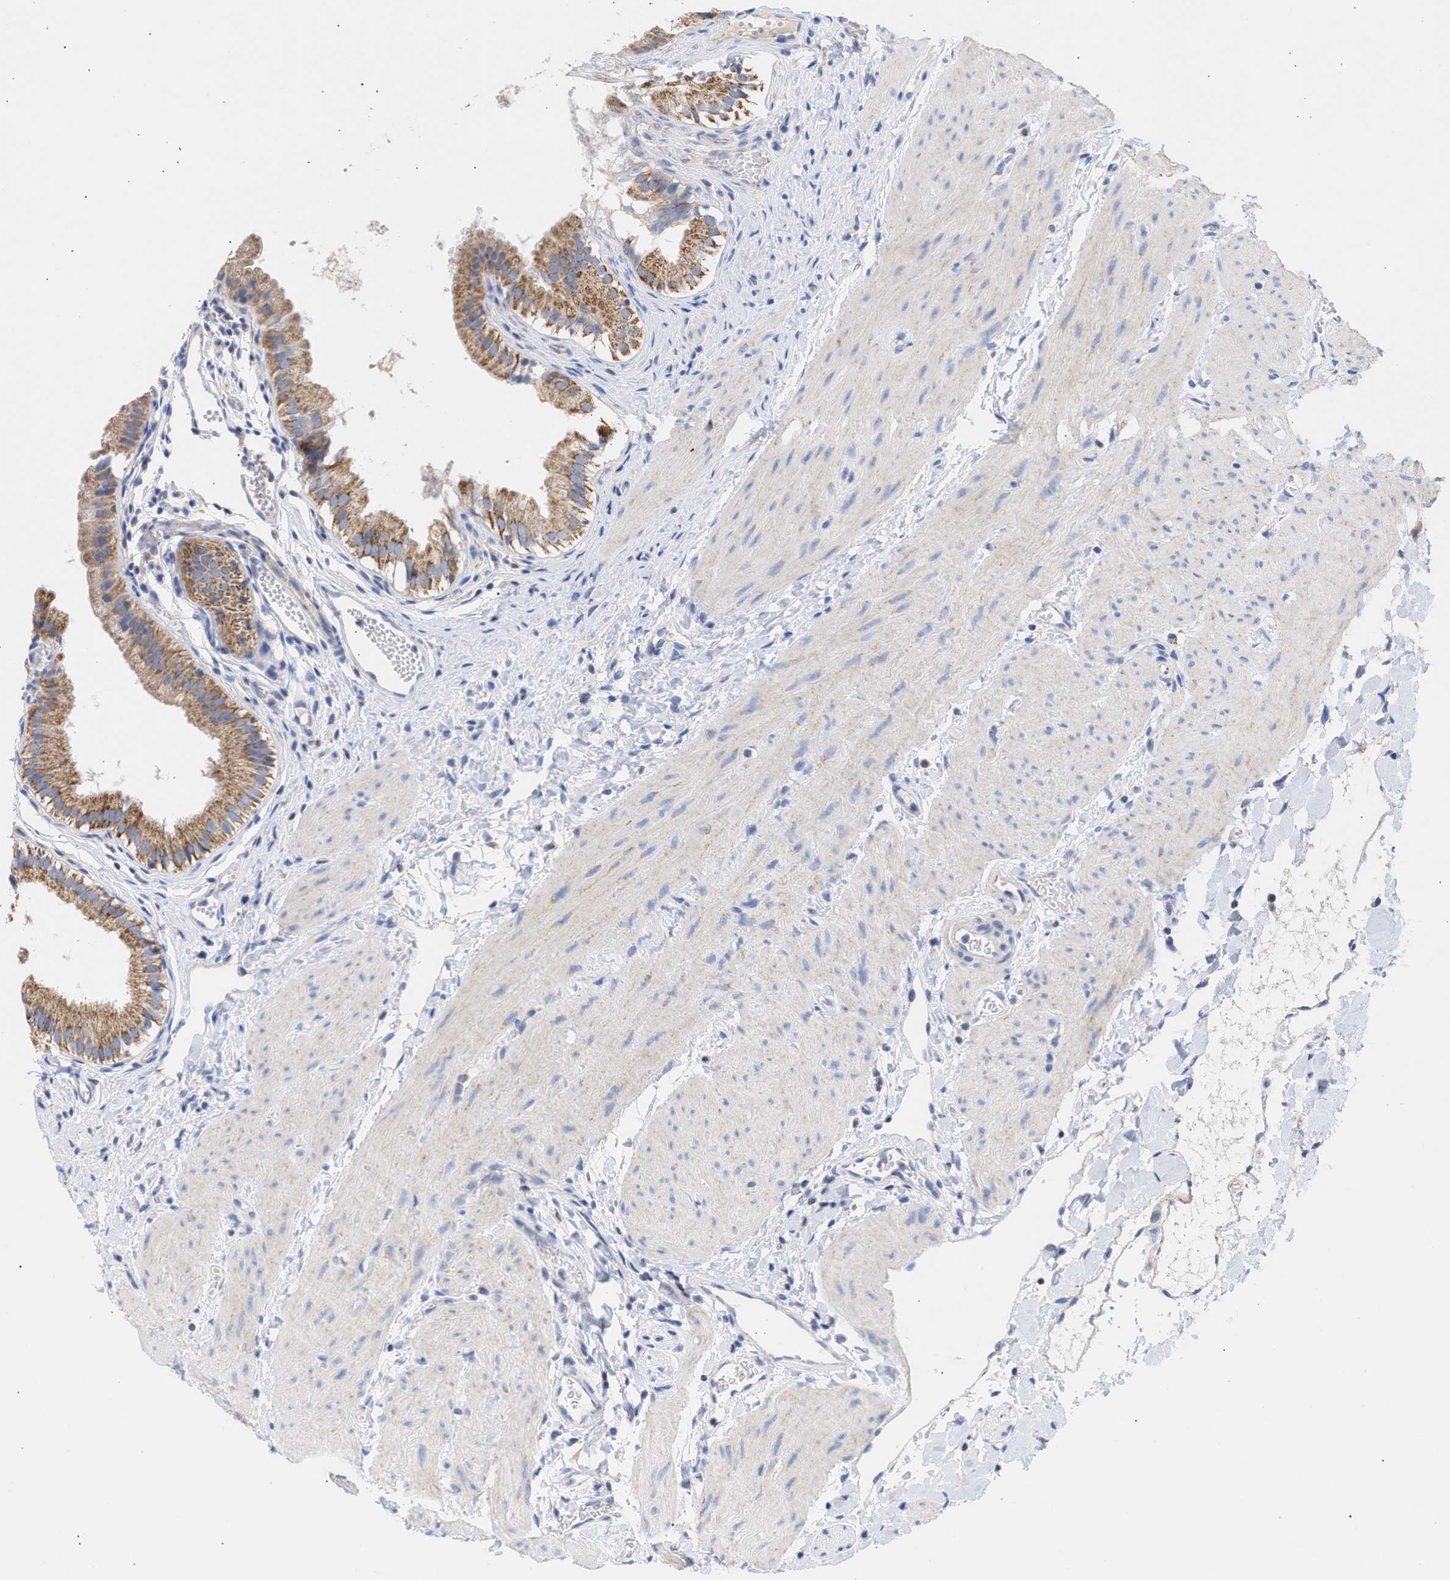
{"staining": {"intensity": "strong", "quantity": ">75%", "location": "cytoplasmic/membranous"}, "tissue": "gallbladder", "cell_type": "Glandular cells", "image_type": "normal", "snomed": [{"axis": "morphology", "description": "Normal tissue, NOS"}, {"axis": "topography", "description": "Gallbladder"}], "caption": "This image demonstrates IHC staining of benign gallbladder, with high strong cytoplasmic/membranous staining in approximately >75% of glandular cells.", "gene": "ACOT13", "patient": {"sex": "female", "age": 26}}